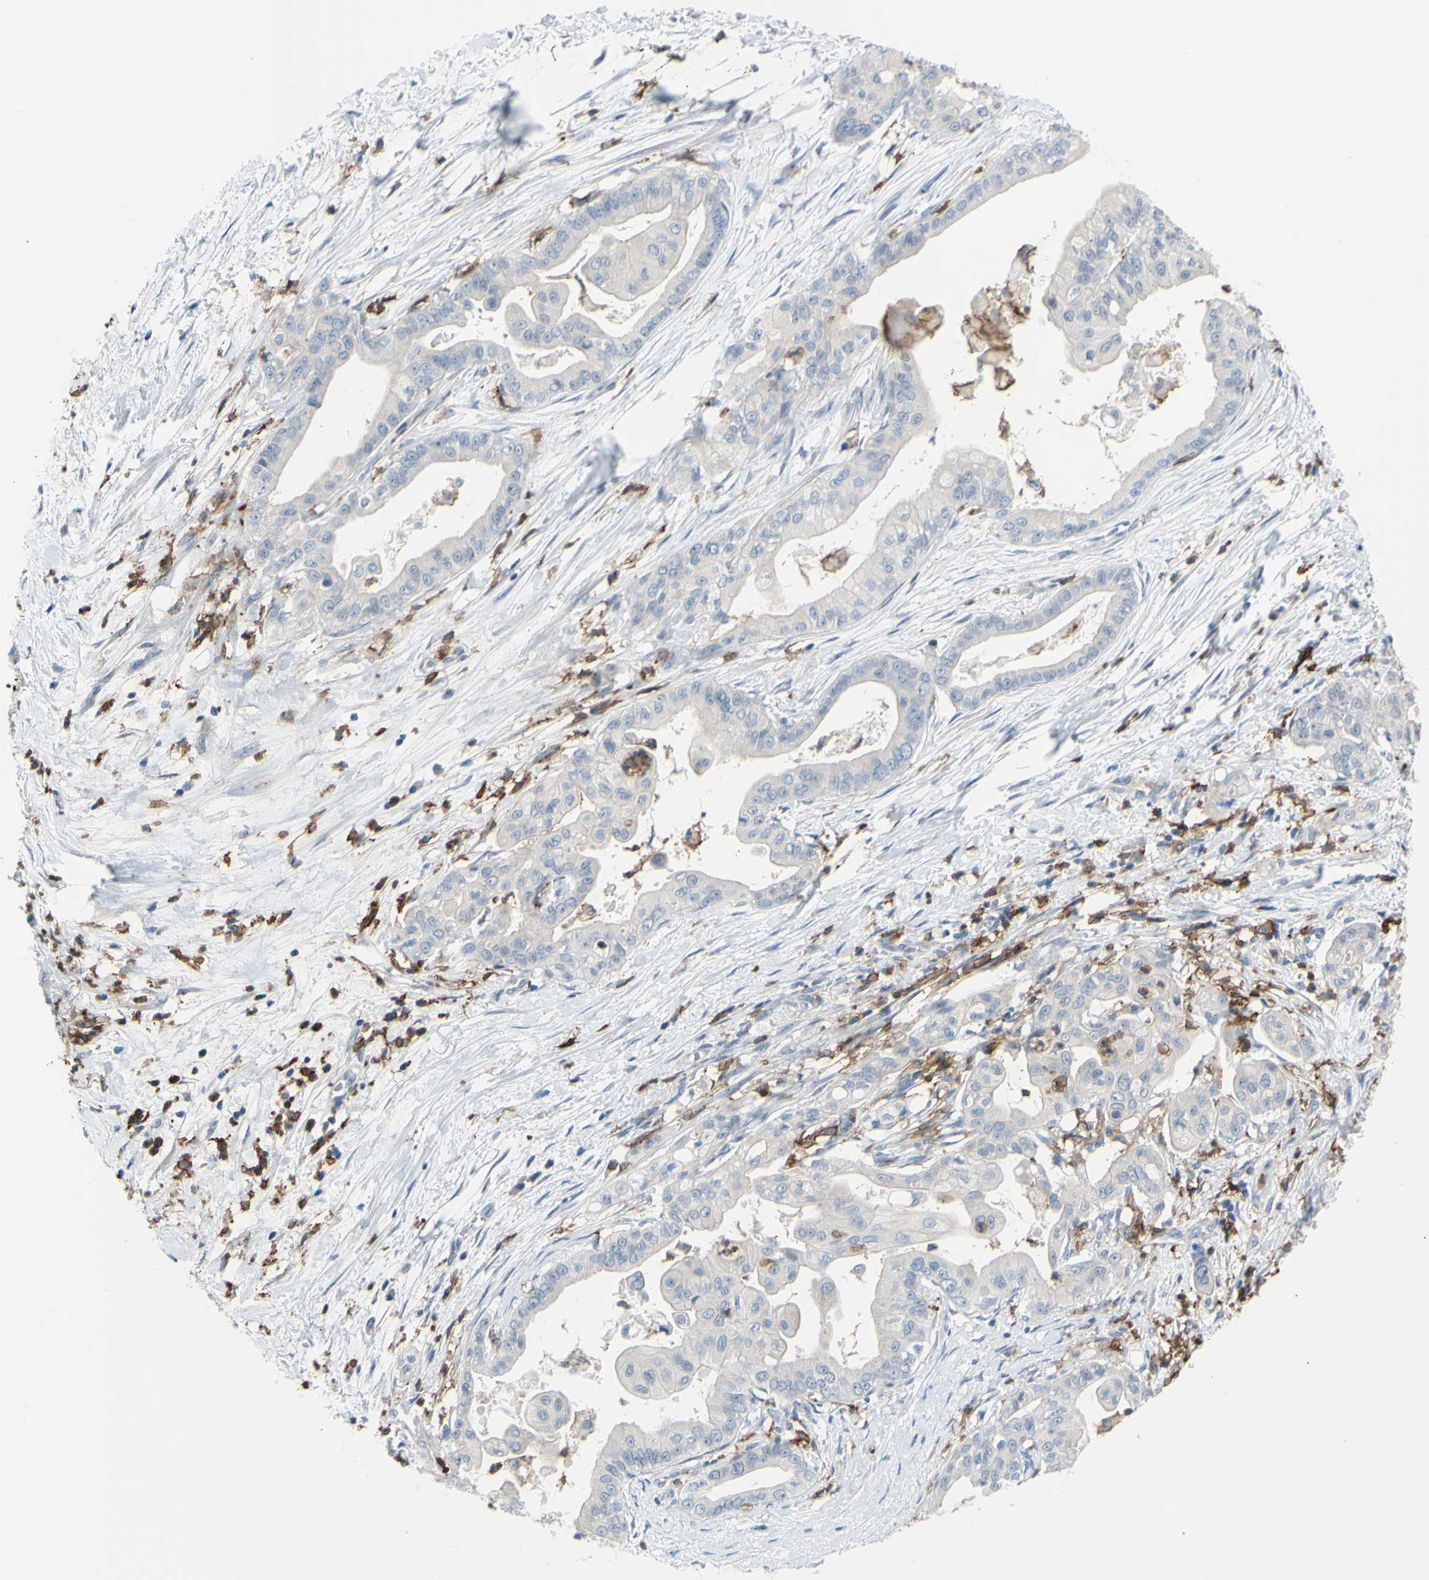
{"staining": {"intensity": "negative", "quantity": "none", "location": "none"}, "tissue": "pancreatic cancer", "cell_type": "Tumor cells", "image_type": "cancer", "snomed": [{"axis": "morphology", "description": "Adenocarcinoma, NOS"}, {"axis": "topography", "description": "Pancreas"}], "caption": "High power microscopy photomicrograph of an IHC histopathology image of pancreatic cancer, revealing no significant expression in tumor cells.", "gene": "FCGR2A", "patient": {"sex": "female", "age": 75}}